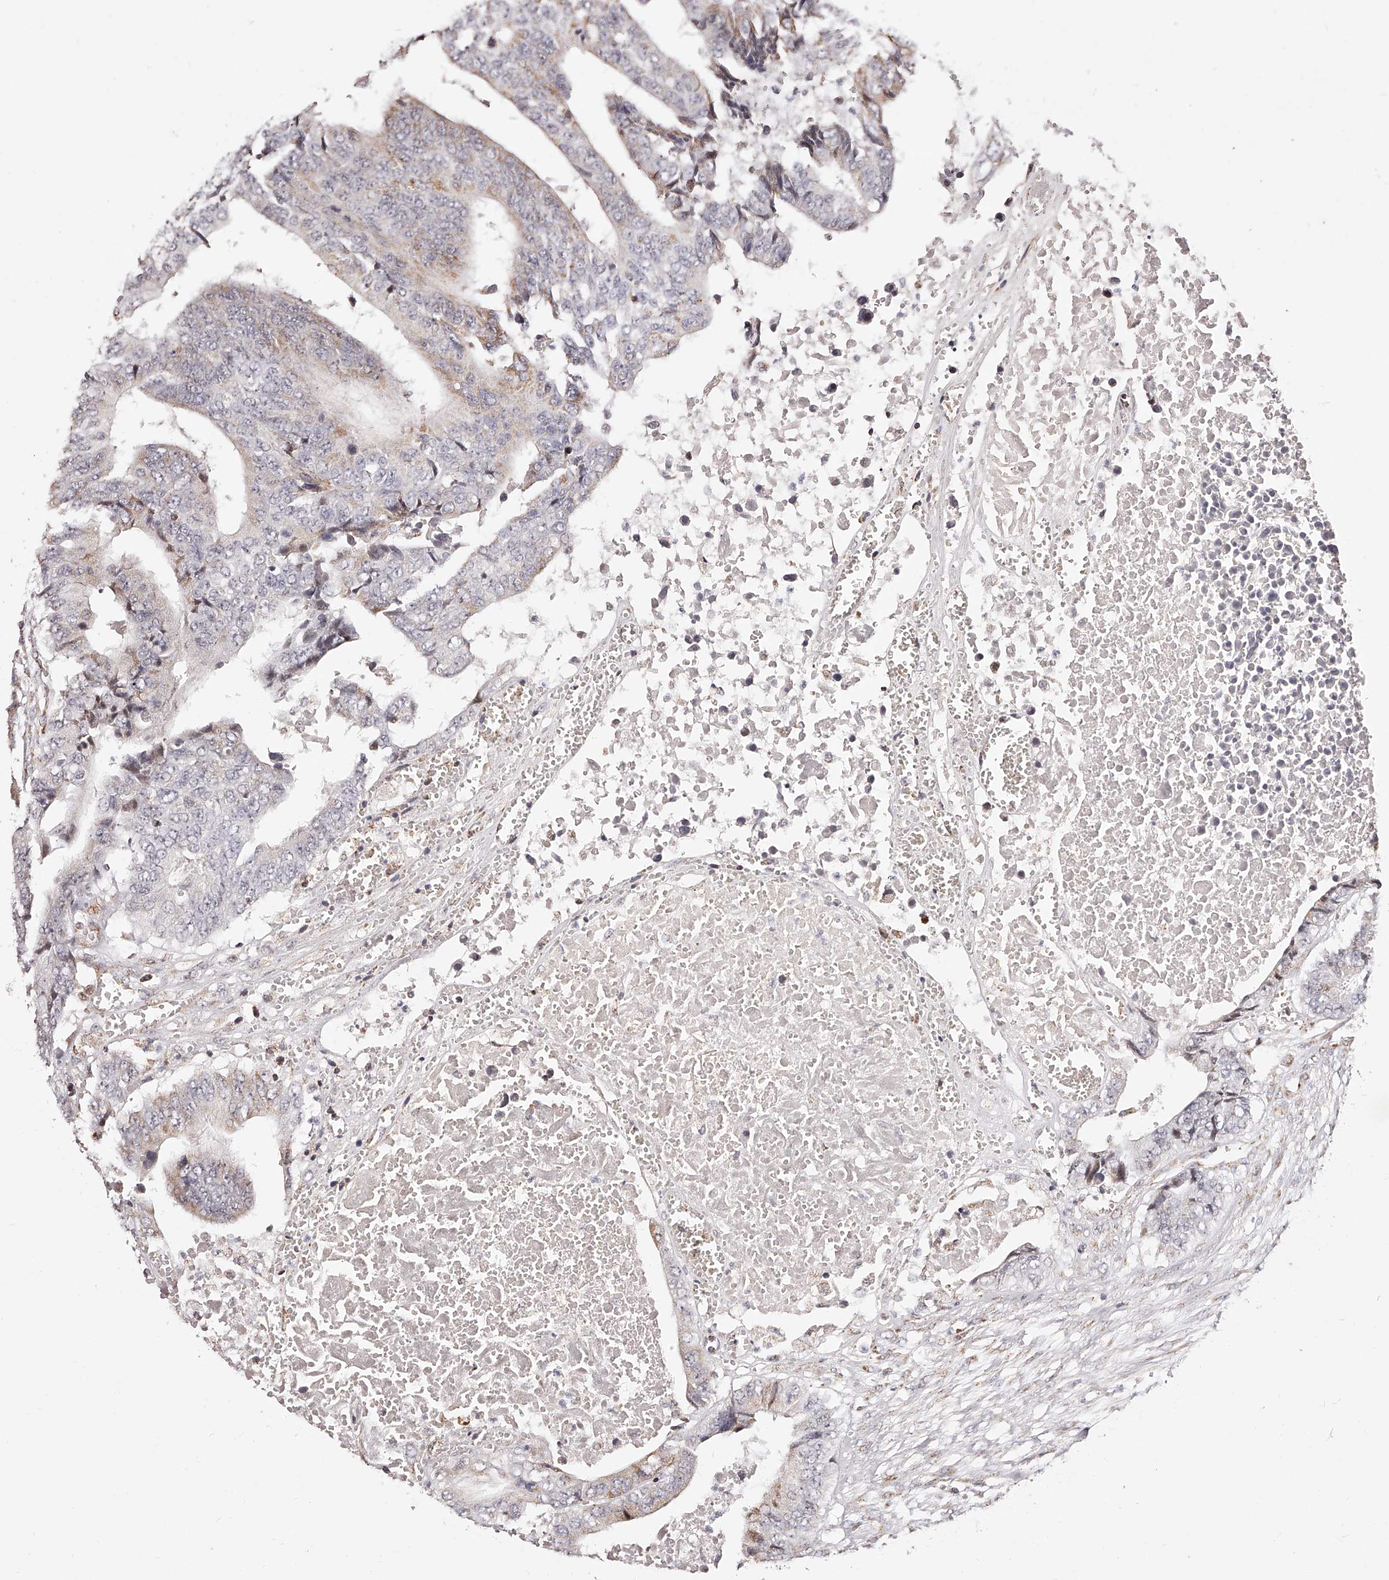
{"staining": {"intensity": "moderate", "quantity": "<25%", "location": "cytoplasmic/membranous"}, "tissue": "colorectal cancer", "cell_type": "Tumor cells", "image_type": "cancer", "snomed": [{"axis": "morphology", "description": "Adenocarcinoma, NOS"}, {"axis": "topography", "description": "Rectum"}], "caption": "Immunohistochemistry (IHC) of human colorectal cancer demonstrates low levels of moderate cytoplasmic/membranous staining in approximately <25% of tumor cells.", "gene": "NDUFV3", "patient": {"sex": "male", "age": 84}}